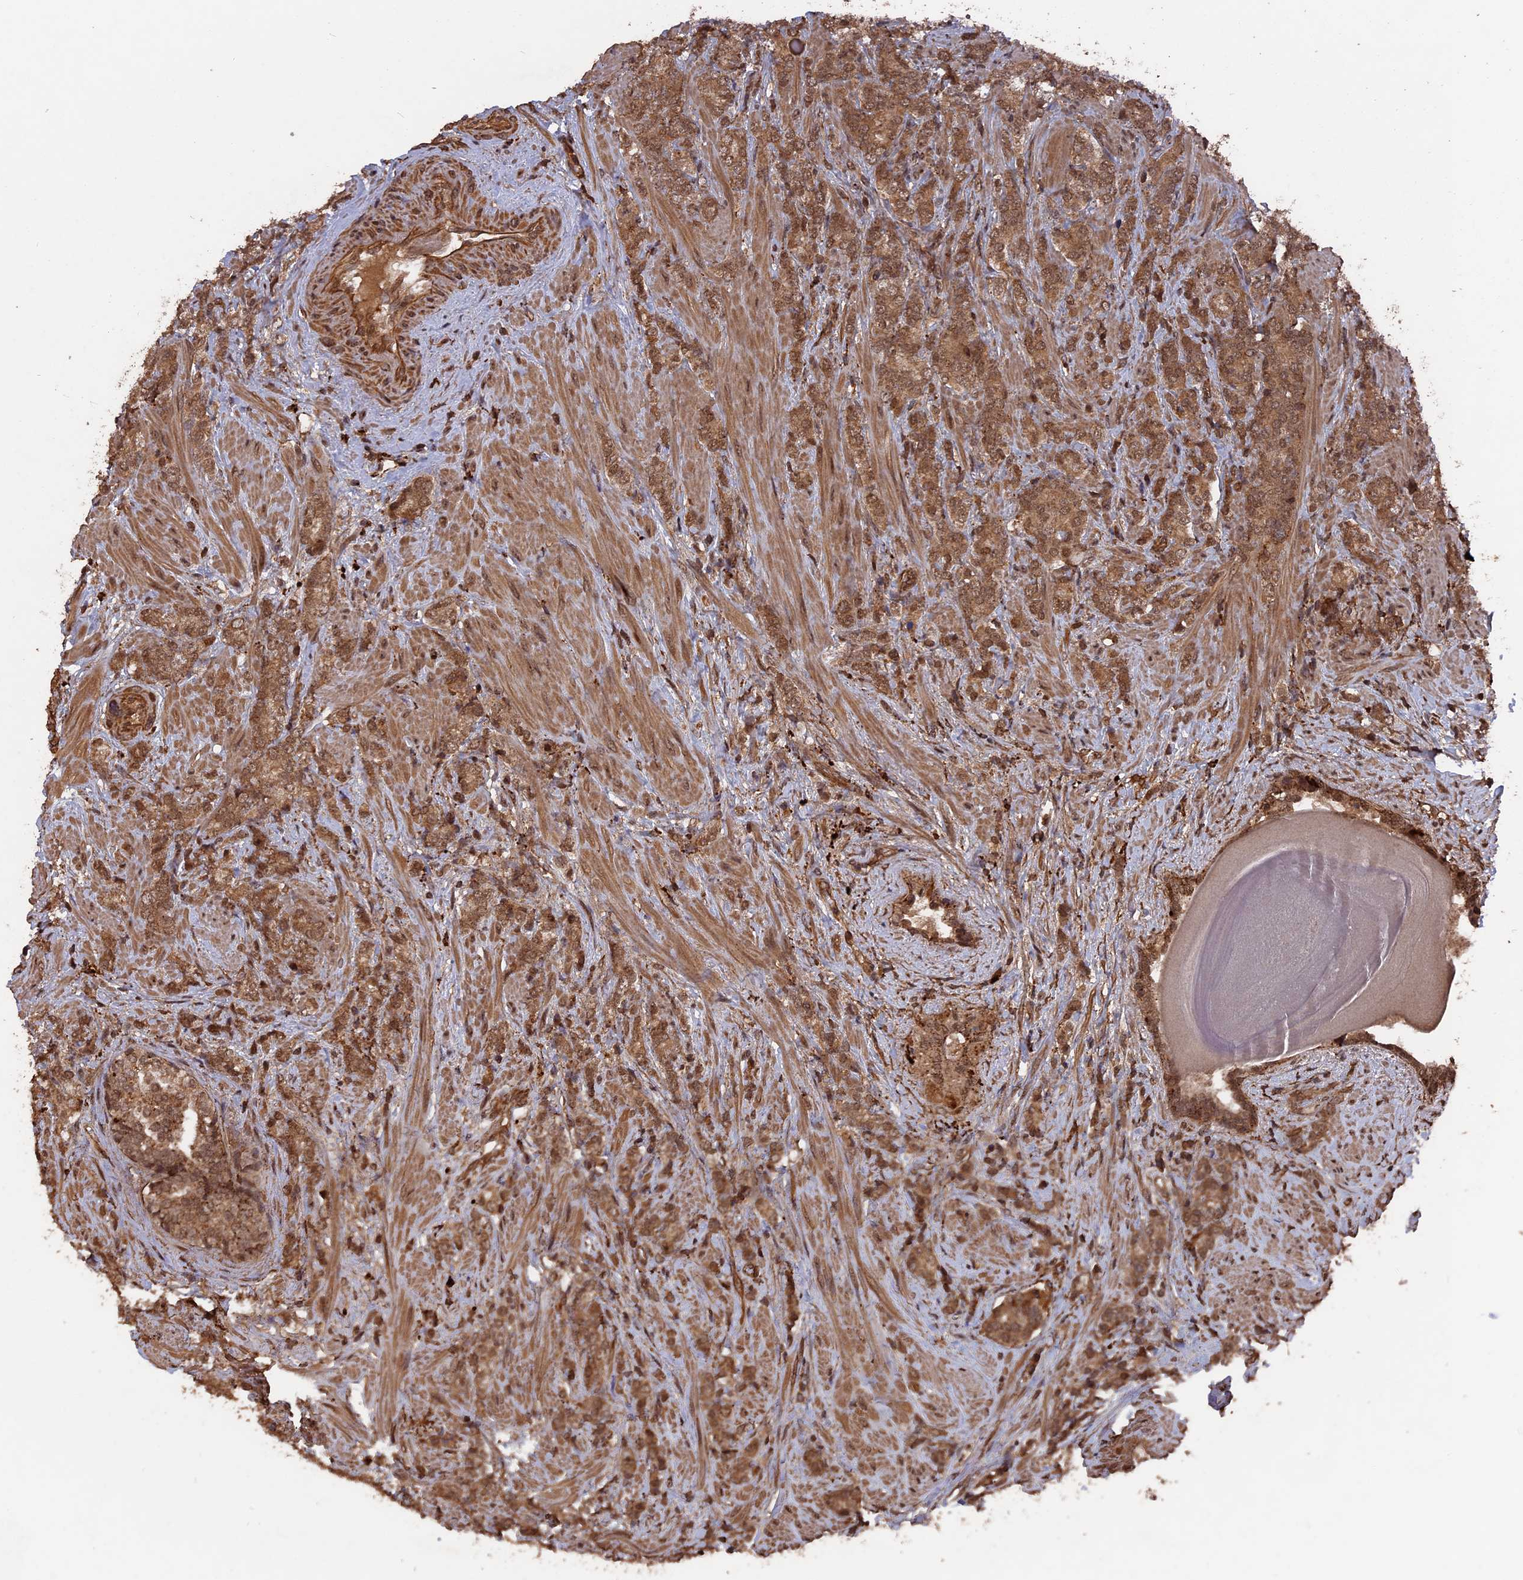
{"staining": {"intensity": "moderate", "quantity": ">75%", "location": "cytoplasmic/membranous,nuclear"}, "tissue": "prostate cancer", "cell_type": "Tumor cells", "image_type": "cancer", "snomed": [{"axis": "morphology", "description": "Adenocarcinoma, High grade"}, {"axis": "topography", "description": "Prostate"}], "caption": "IHC histopathology image of neoplastic tissue: prostate cancer stained using immunohistochemistry (IHC) displays medium levels of moderate protein expression localized specifically in the cytoplasmic/membranous and nuclear of tumor cells, appearing as a cytoplasmic/membranous and nuclear brown color.", "gene": "TELO2", "patient": {"sex": "male", "age": 64}}